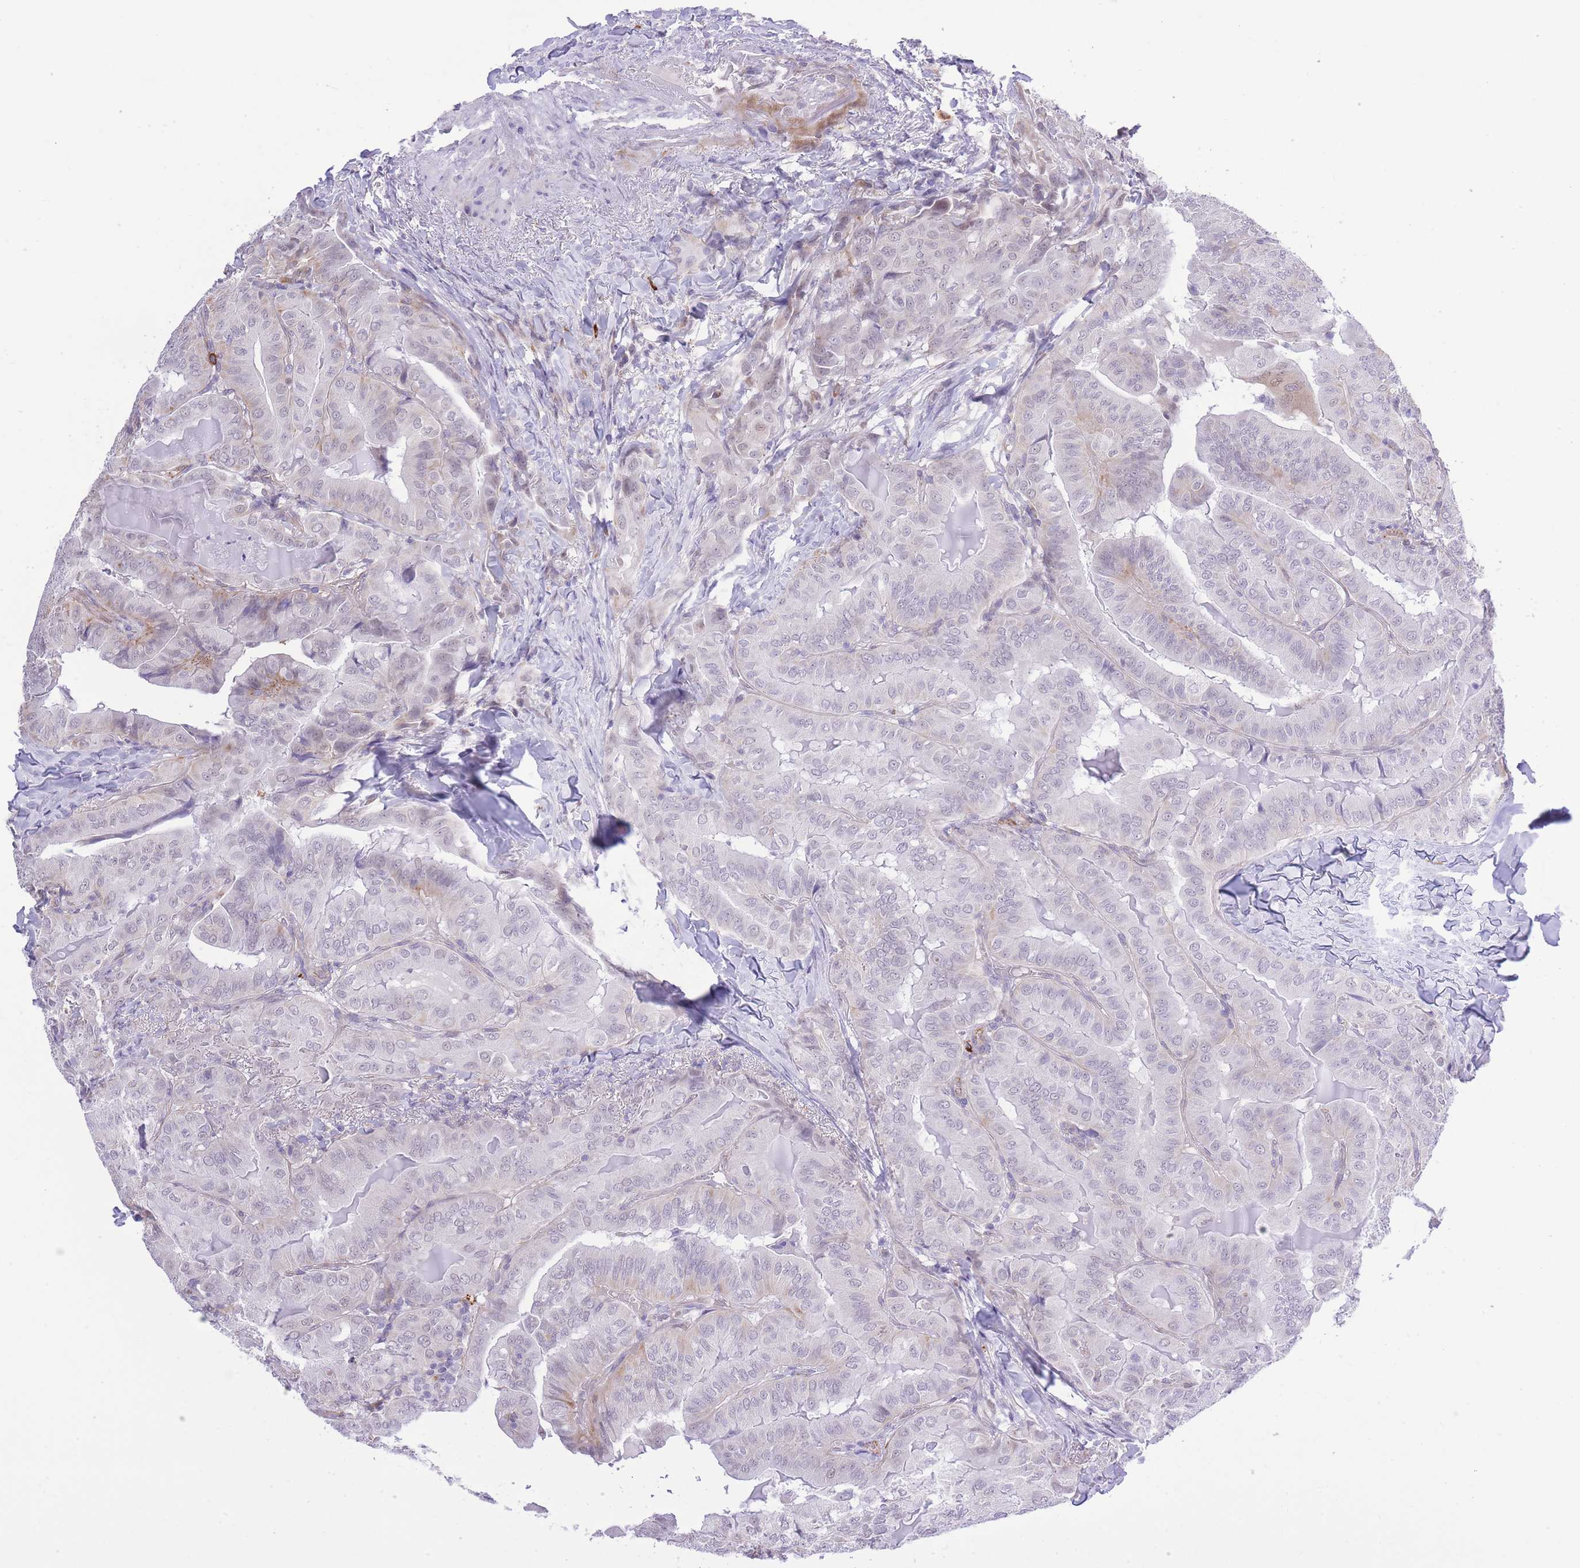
{"staining": {"intensity": "negative", "quantity": "none", "location": "none"}, "tissue": "thyroid cancer", "cell_type": "Tumor cells", "image_type": "cancer", "snomed": [{"axis": "morphology", "description": "Papillary adenocarcinoma, NOS"}, {"axis": "topography", "description": "Thyroid gland"}], "caption": "The histopathology image displays no significant staining in tumor cells of thyroid cancer (papillary adenocarcinoma).", "gene": "MEIOSIN", "patient": {"sex": "female", "age": 68}}